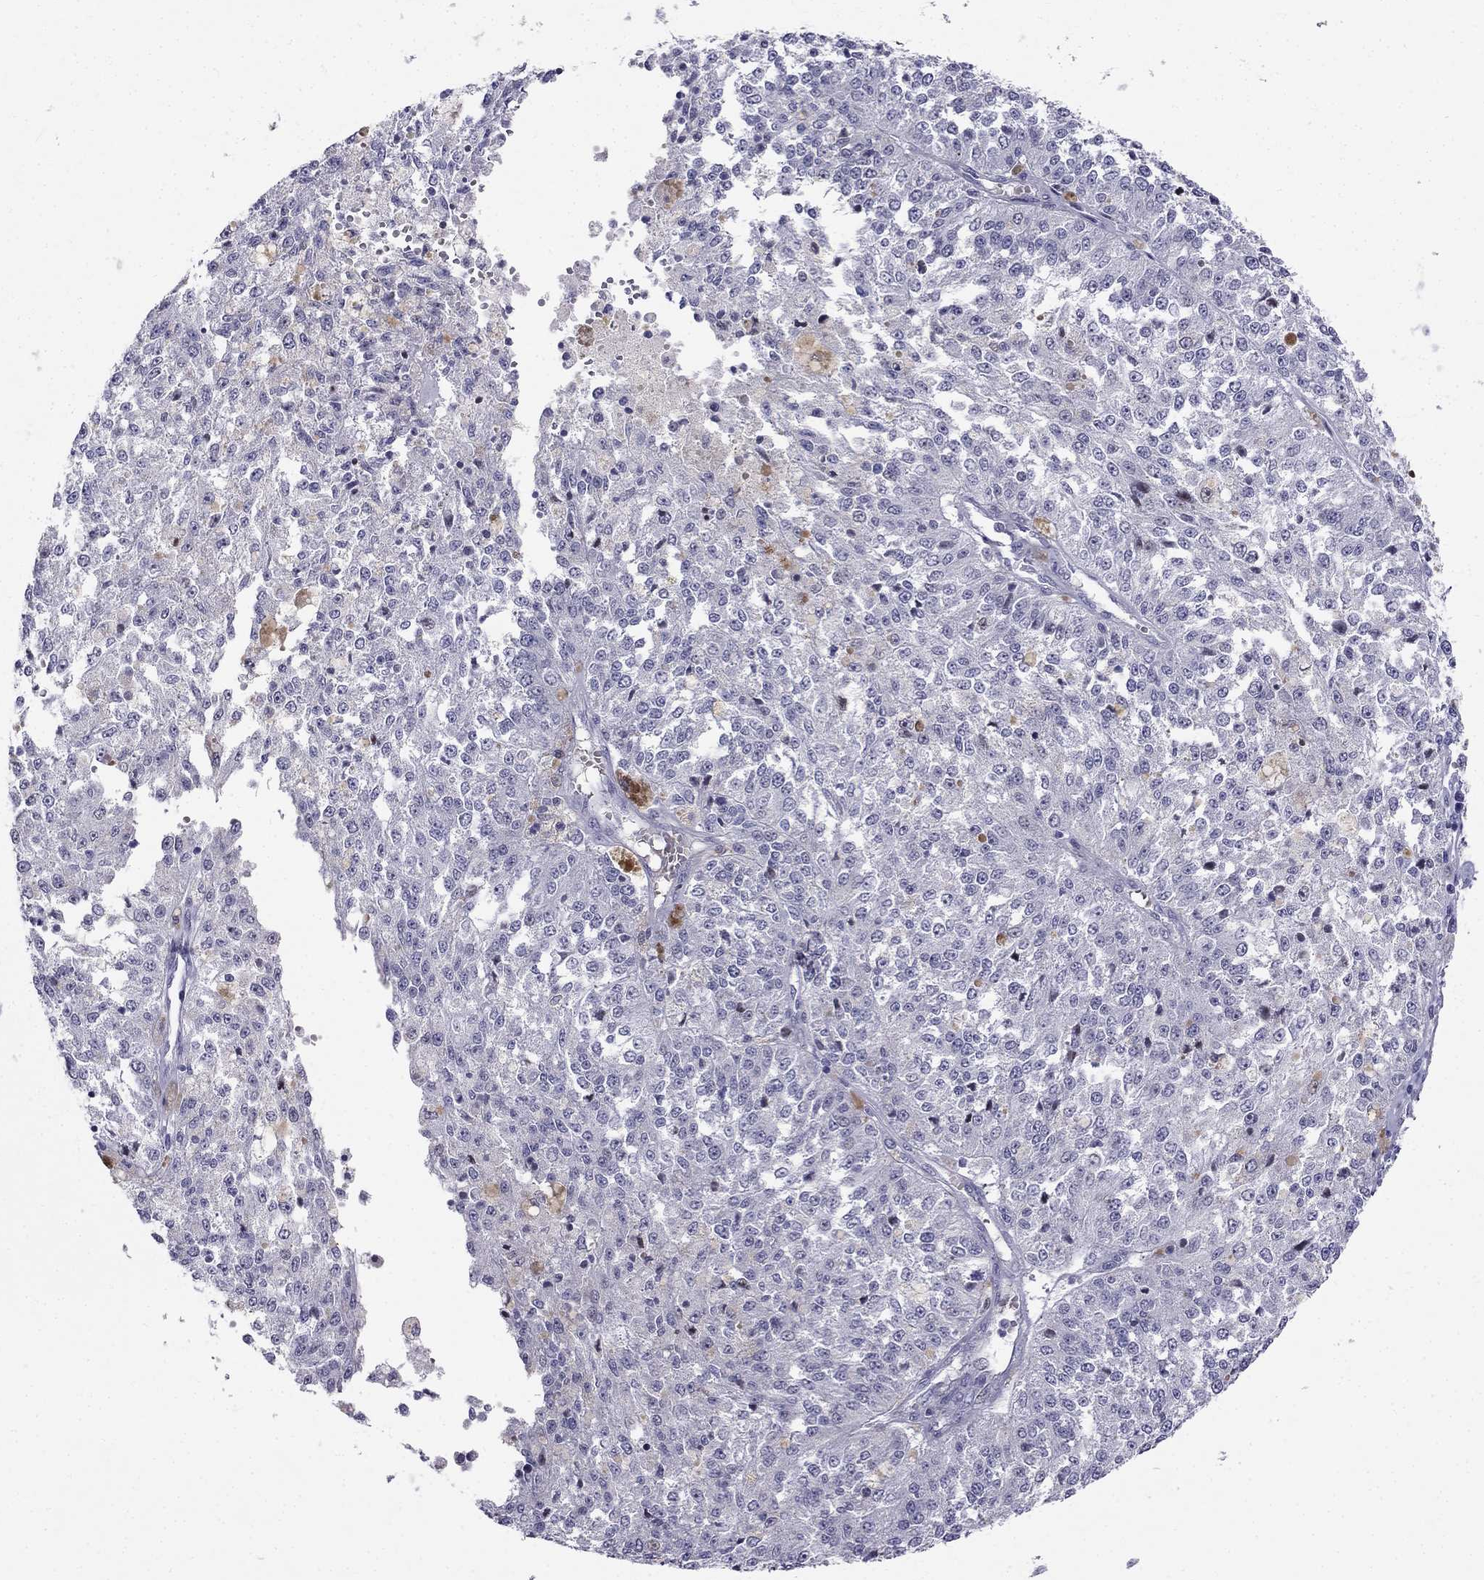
{"staining": {"intensity": "negative", "quantity": "none", "location": "none"}, "tissue": "melanoma", "cell_type": "Tumor cells", "image_type": "cancer", "snomed": [{"axis": "morphology", "description": "Malignant melanoma, Metastatic site"}, {"axis": "topography", "description": "Lymph node"}], "caption": "This is an immunohistochemistry image of human malignant melanoma (metastatic site). There is no expression in tumor cells.", "gene": "BAG5", "patient": {"sex": "female", "age": 64}}